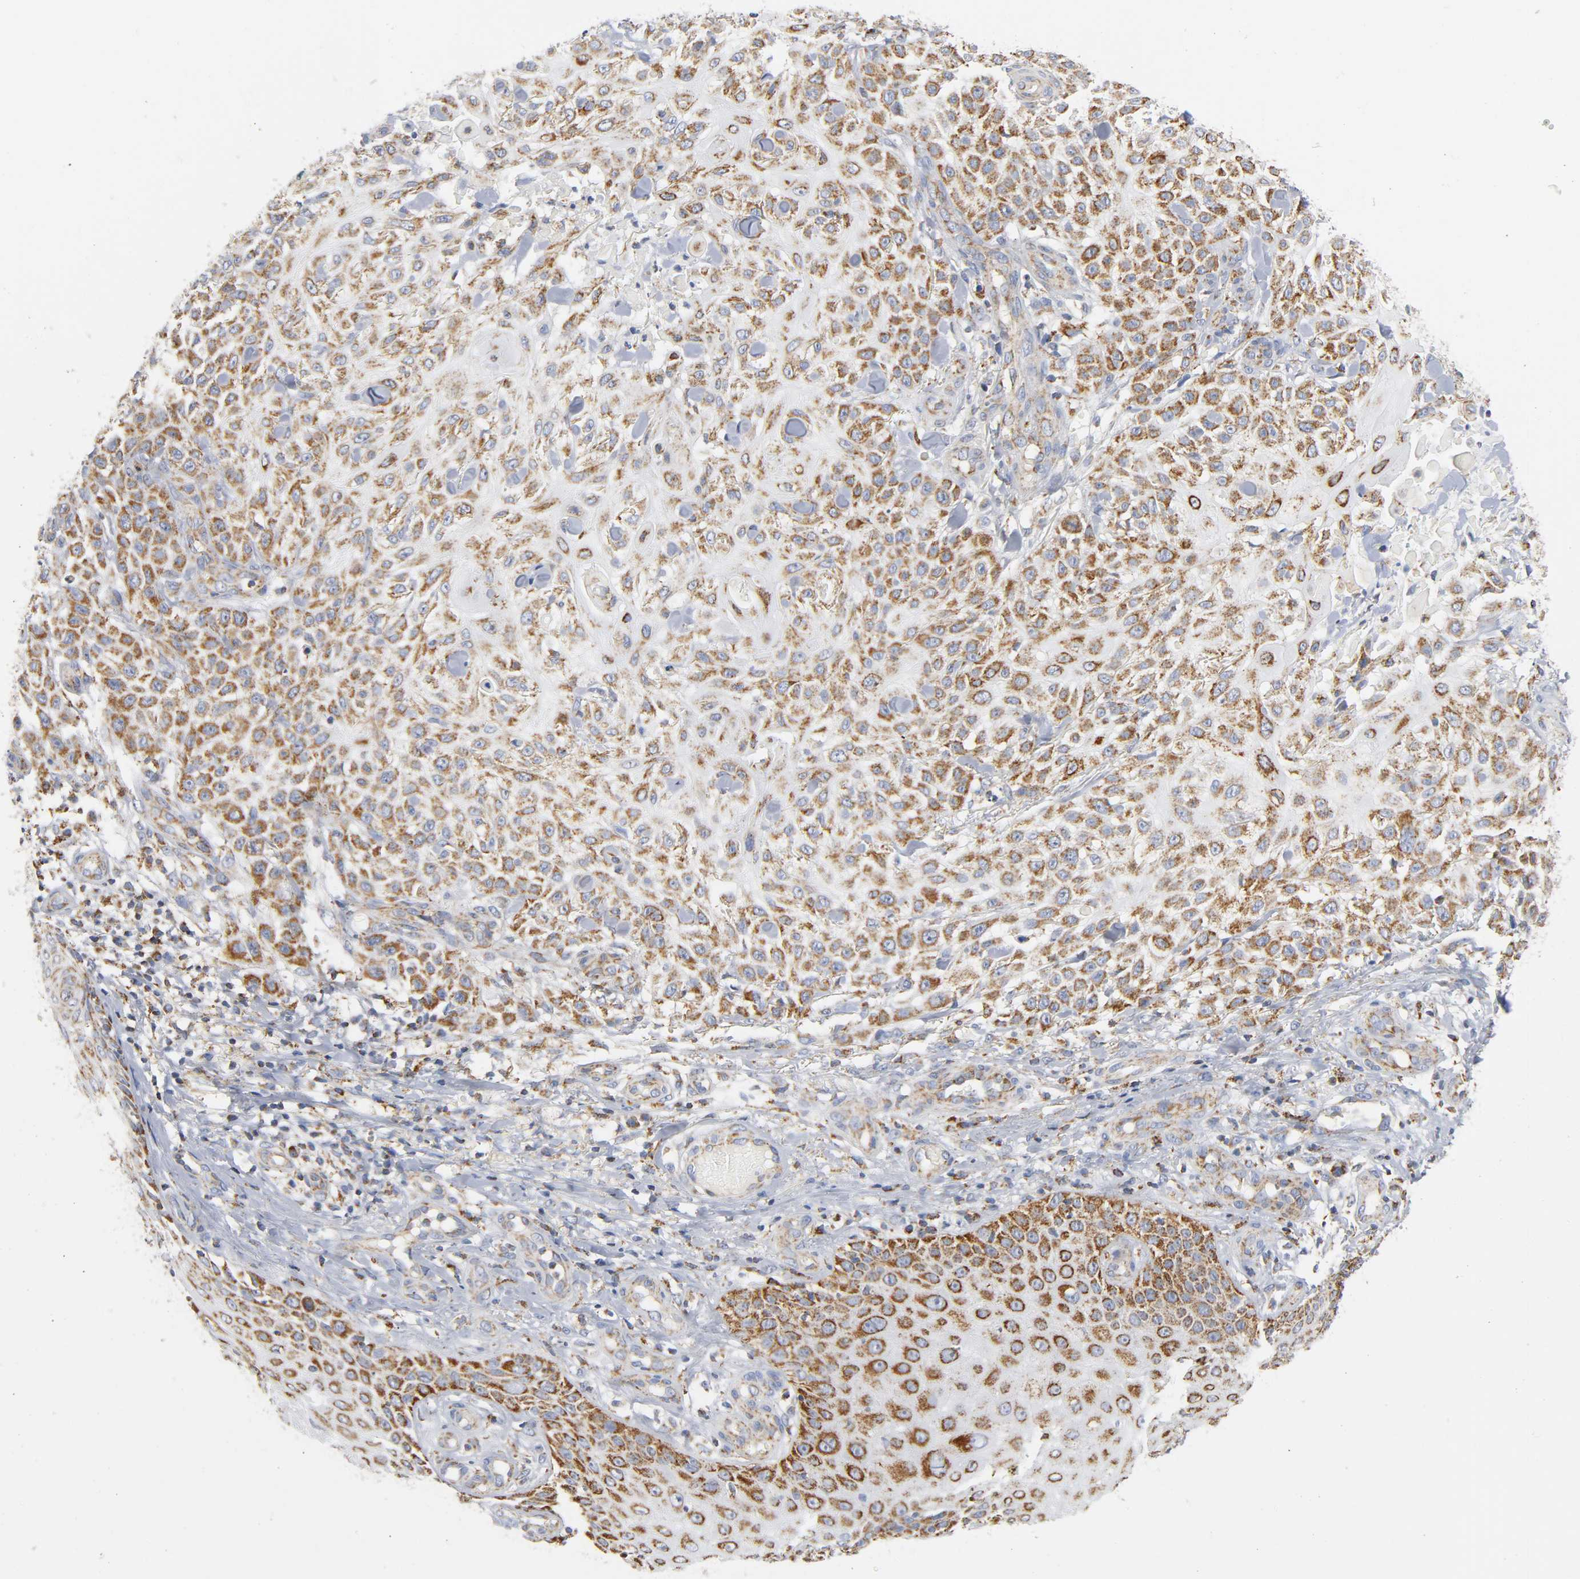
{"staining": {"intensity": "strong", "quantity": ">75%", "location": "cytoplasmic/membranous"}, "tissue": "skin cancer", "cell_type": "Tumor cells", "image_type": "cancer", "snomed": [{"axis": "morphology", "description": "Squamous cell carcinoma, NOS"}, {"axis": "topography", "description": "Skin"}], "caption": "Human skin squamous cell carcinoma stained with a protein marker displays strong staining in tumor cells.", "gene": "BAK1", "patient": {"sex": "female", "age": 42}}